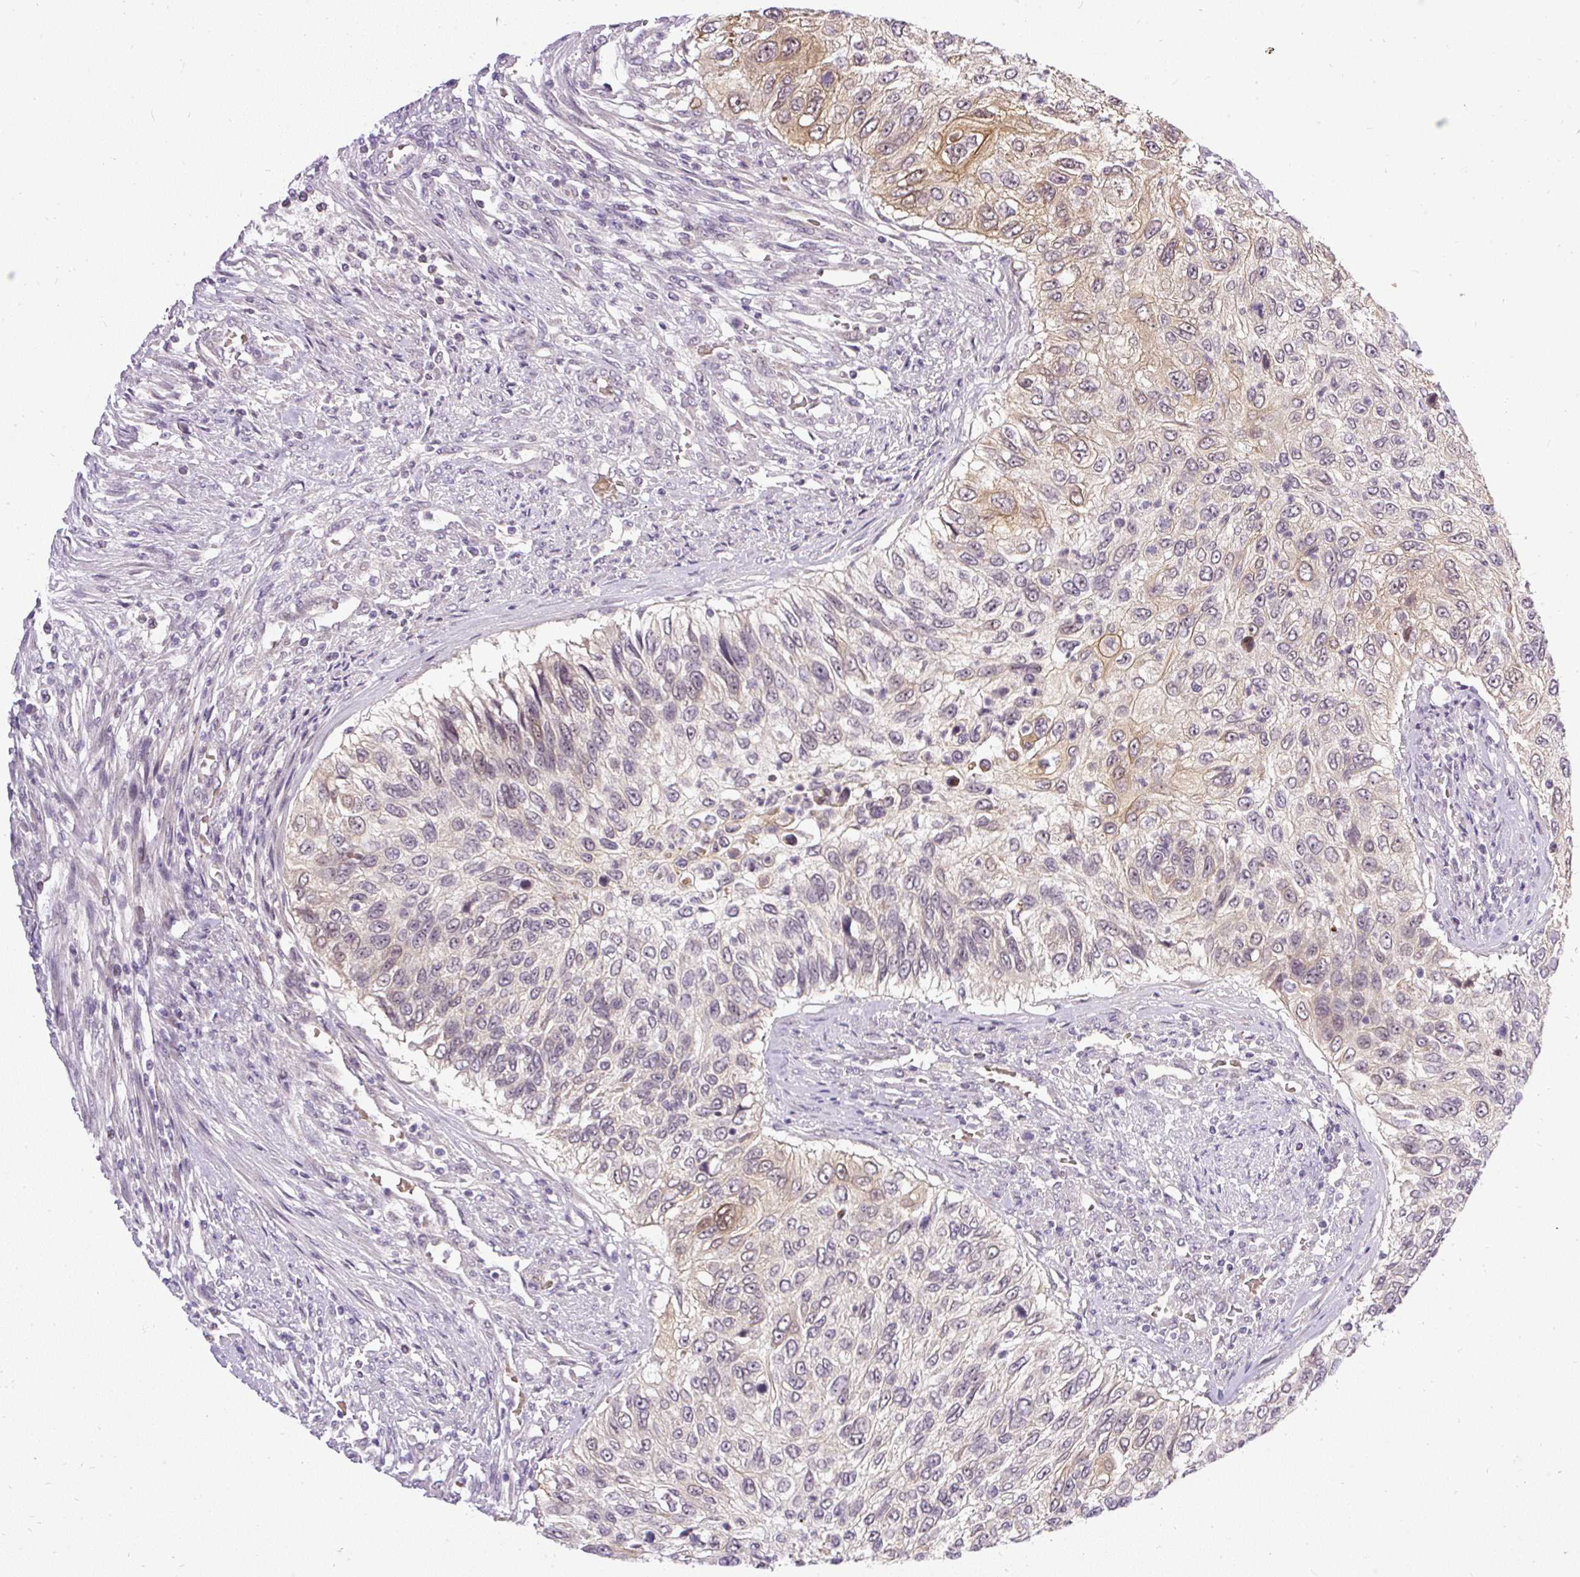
{"staining": {"intensity": "moderate", "quantity": "<25%", "location": "cytoplasmic/membranous"}, "tissue": "urothelial cancer", "cell_type": "Tumor cells", "image_type": "cancer", "snomed": [{"axis": "morphology", "description": "Urothelial carcinoma, High grade"}, {"axis": "topography", "description": "Urinary bladder"}], "caption": "A histopathology image of human urothelial cancer stained for a protein demonstrates moderate cytoplasmic/membranous brown staining in tumor cells. Immunohistochemistry (ihc) stains the protein of interest in brown and the nuclei are stained blue.", "gene": "FAM117B", "patient": {"sex": "female", "age": 60}}